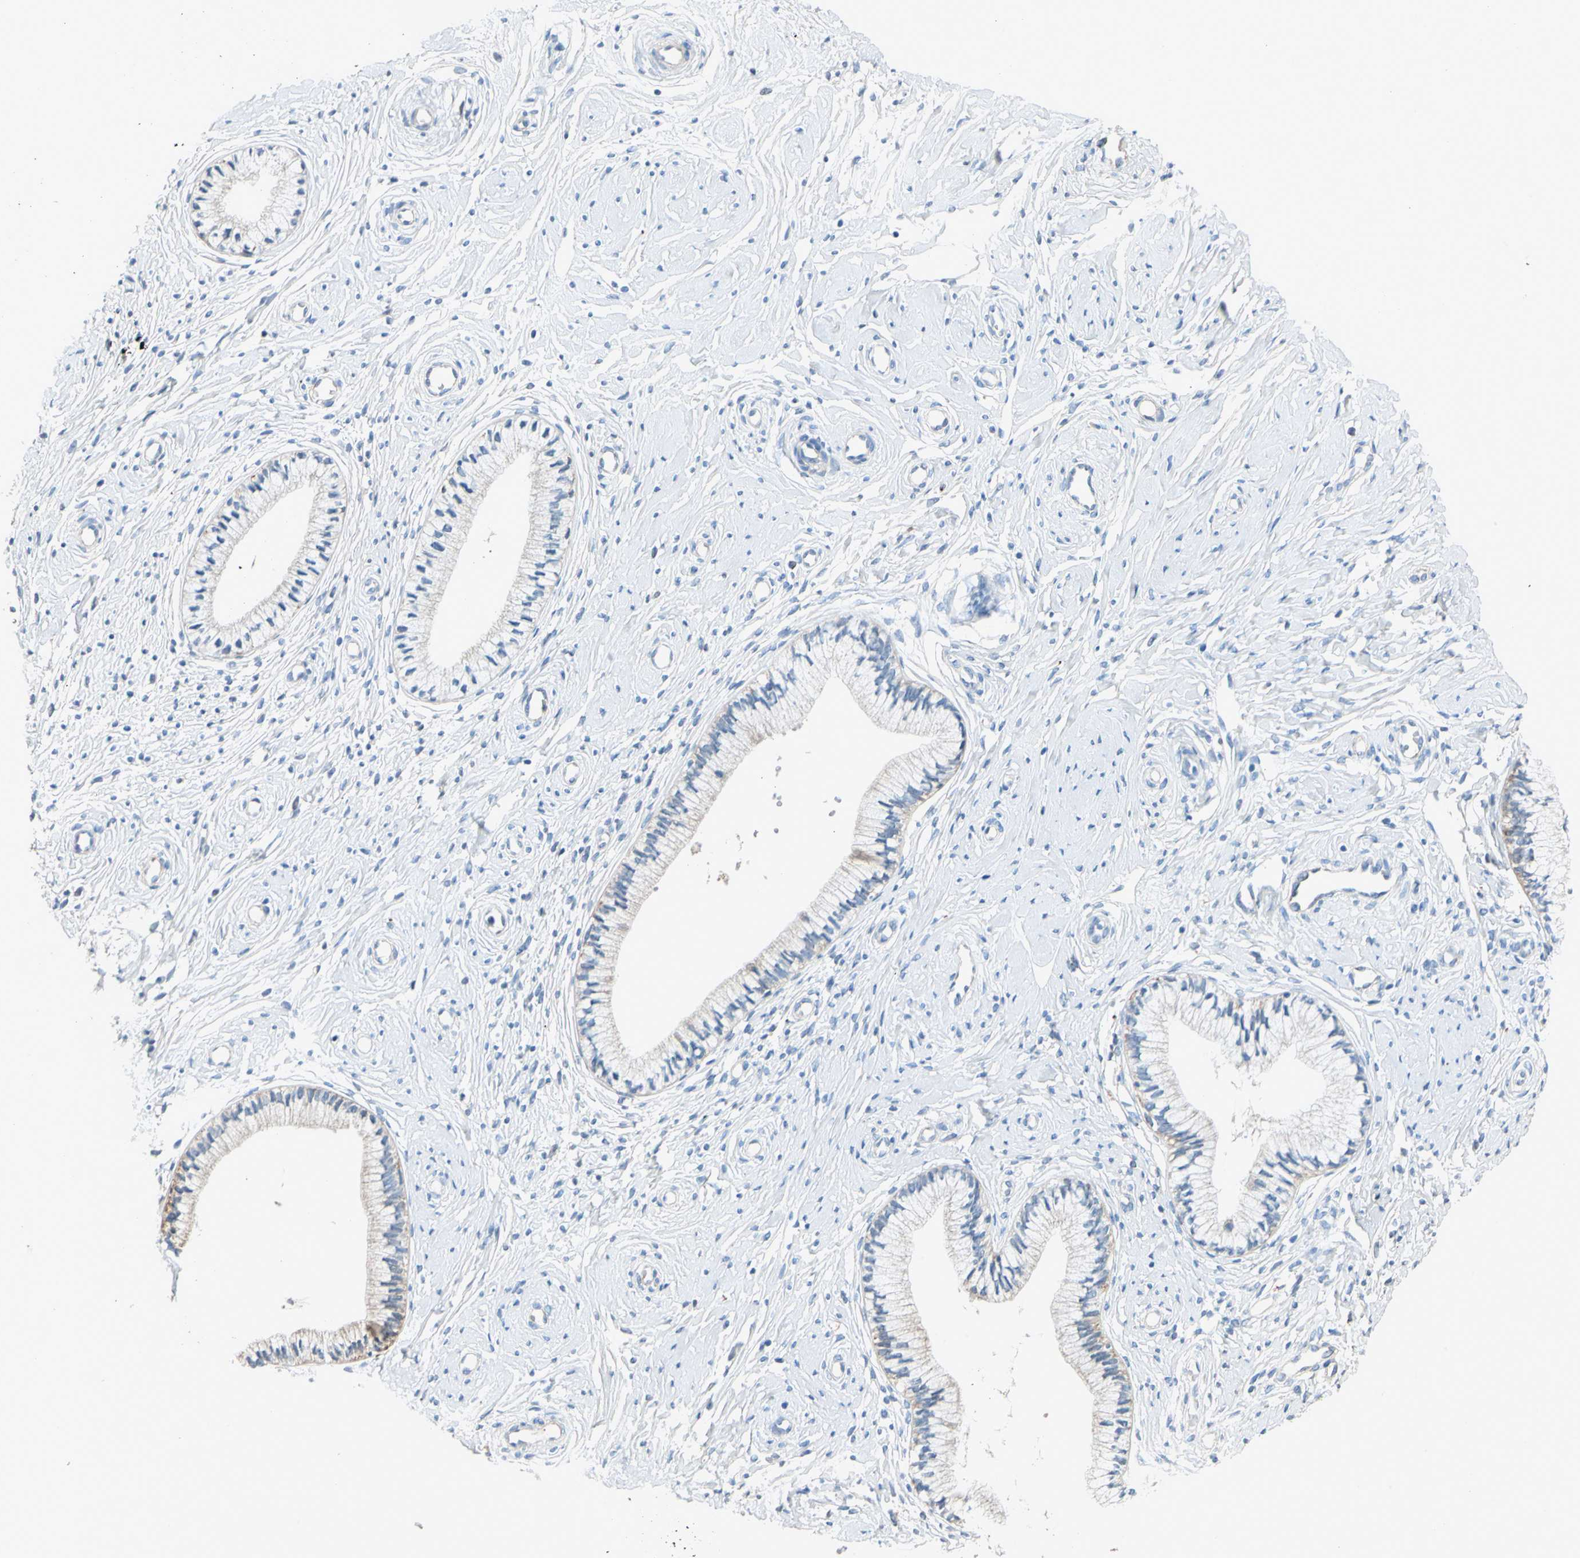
{"staining": {"intensity": "weak", "quantity": "25%-75%", "location": "cytoplasmic/membranous"}, "tissue": "cervix", "cell_type": "Glandular cells", "image_type": "normal", "snomed": [{"axis": "morphology", "description": "Normal tissue, NOS"}, {"axis": "topography", "description": "Cervix"}], "caption": "The micrograph demonstrates immunohistochemical staining of unremarkable cervix. There is weak cytoplasmic/membranous positivity is seen in about 25%-75% of glandular cells.", "gene": "LY6G6F", "patient": {"sex": "female", "age": 46}}